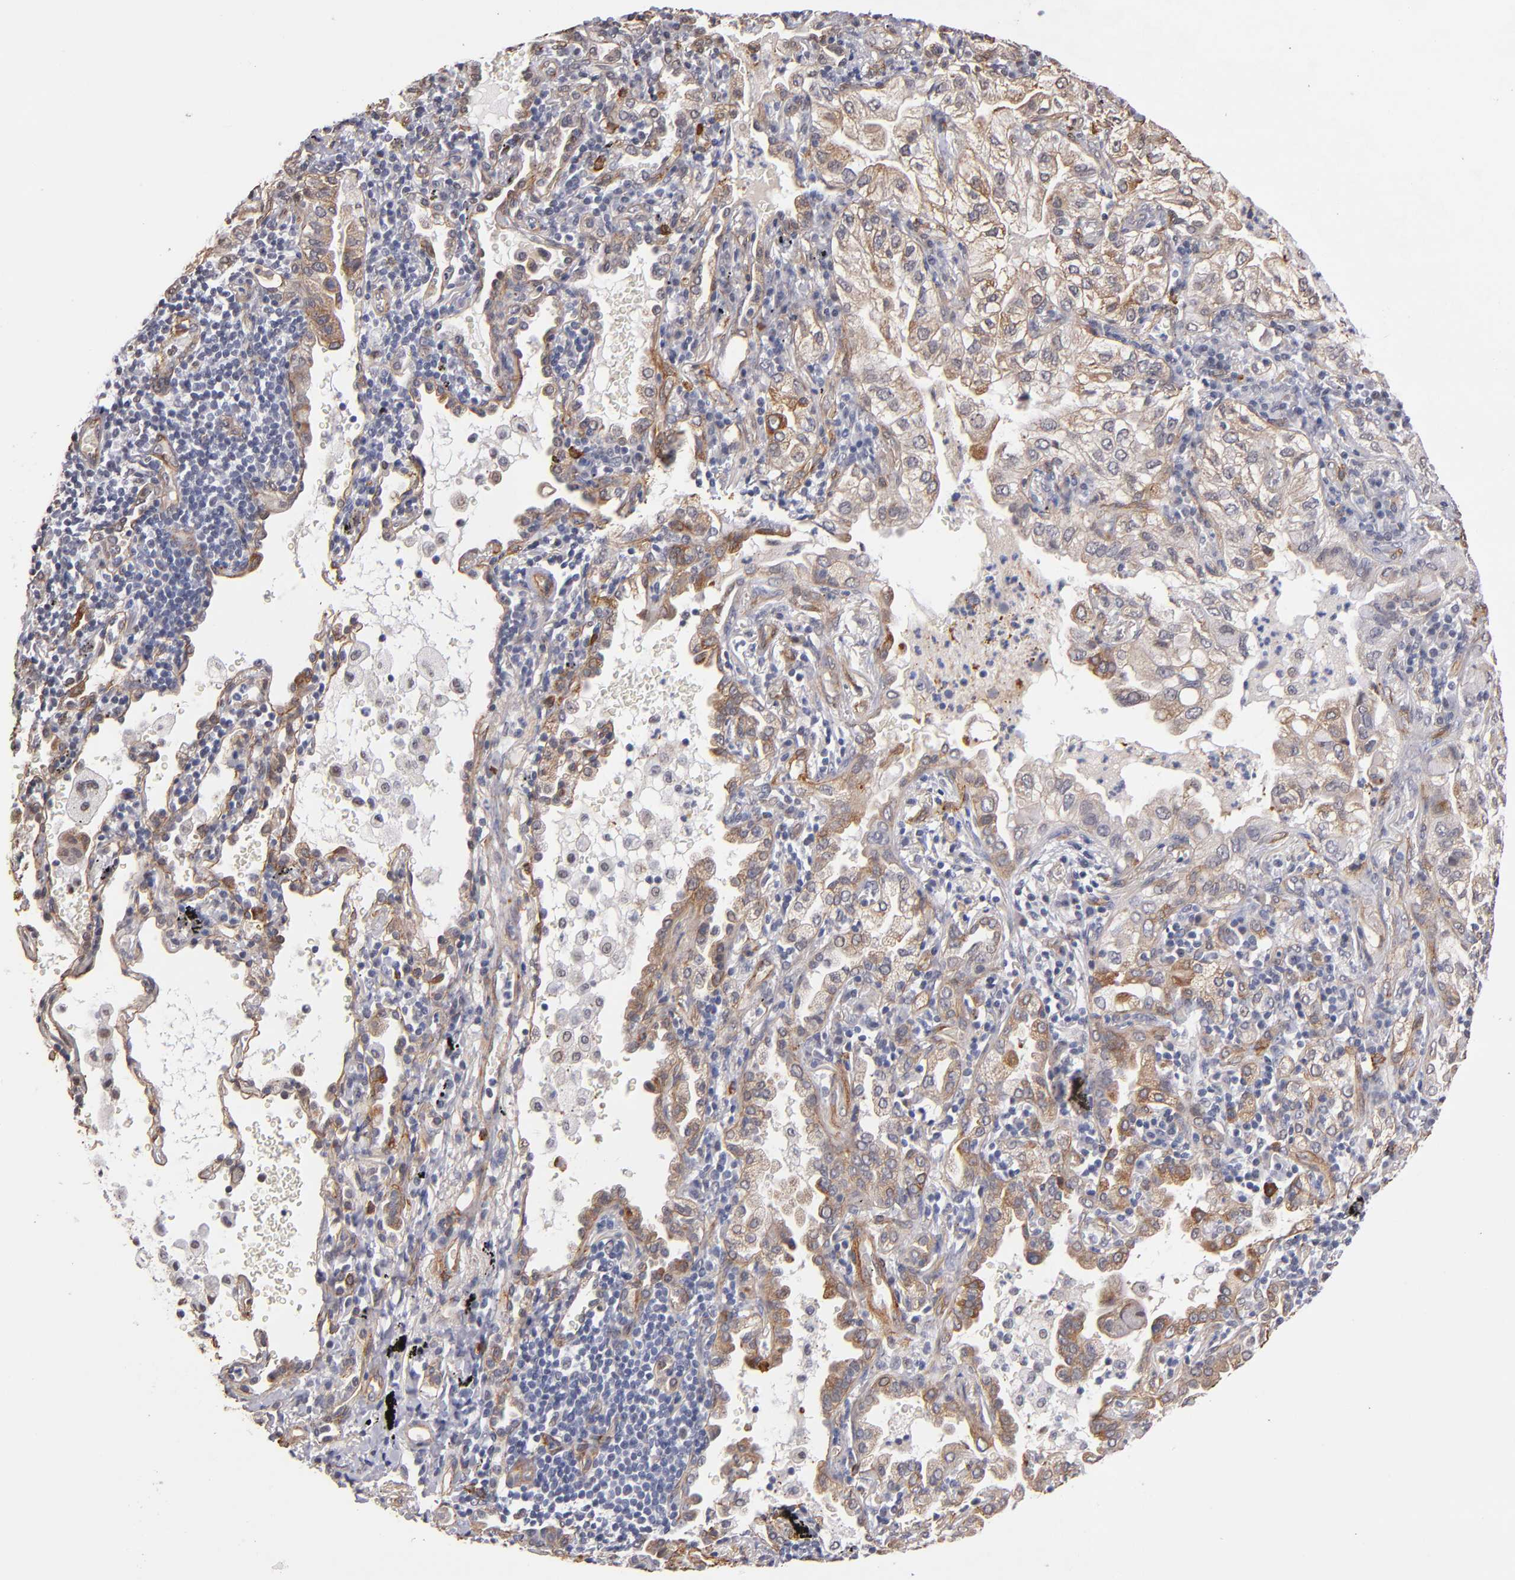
{"staining": {"intensity": "weak", "quantity": ">75%", "location": "cytoplasmic/membranous"}, "tissue": "lung cancer", "cell_type": "Tumor cells", "image_type": "cancer", "snomed": [{"axis": "morphology", "description": "Adenocarcinoma, NOS"}, {"axis": "topography", "description": "Lung"}], "caption": "A histopathology image of lung adenocarcinoma stained for a protein displays weak cytoplasmic/membranous brown staining in tumor cells.", "gene": "LAMC1", "patient": {"sex": "female", "age": 50}}